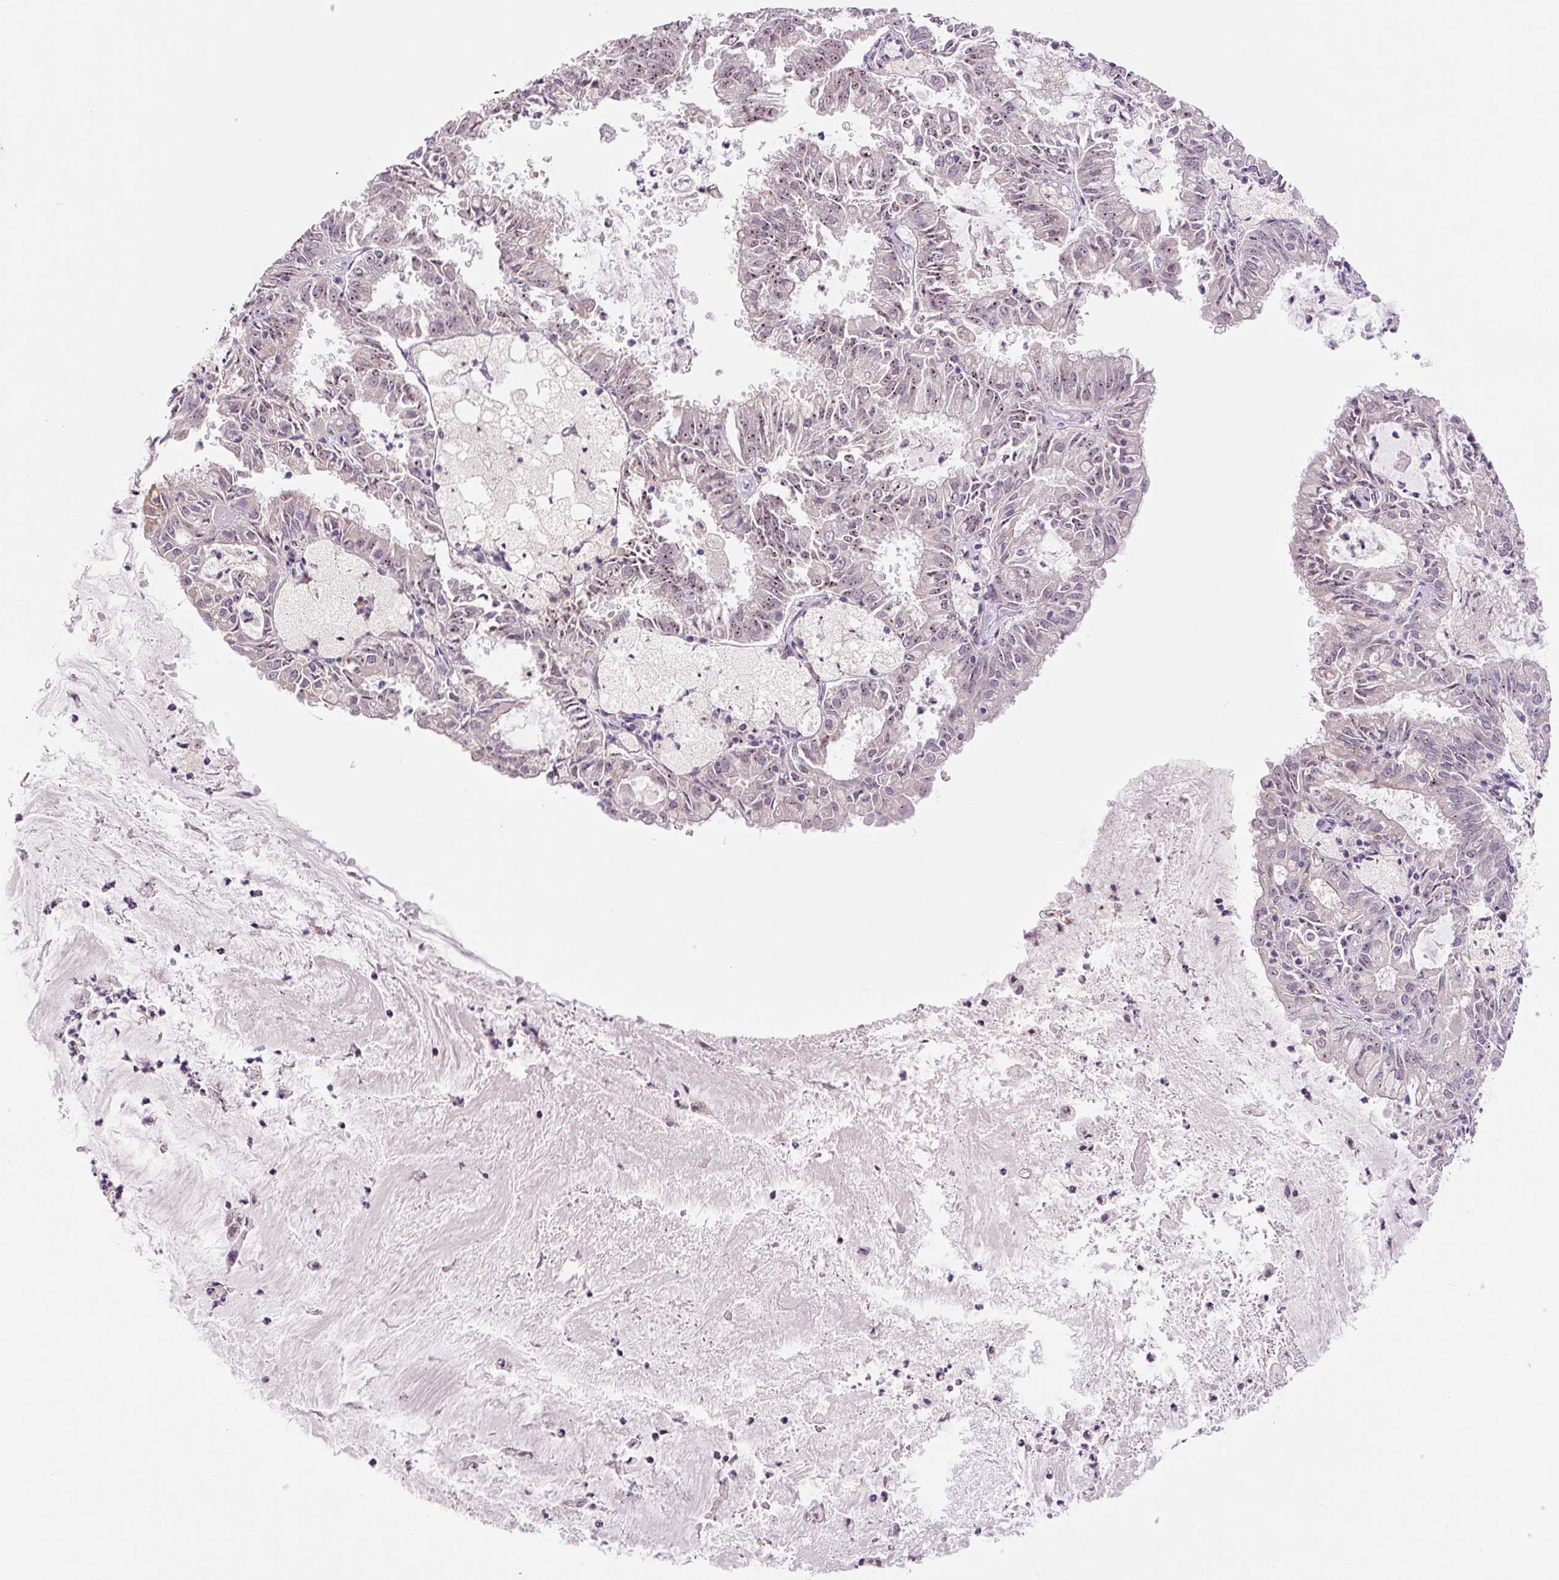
{"staining": {"intensity": "weak", "quantity": "25%-75%", "location": "nuclear"}, "tissue": "endometrial cancer", "cell_type": "Tumor cells", "image_type": "cancer", "snomed": [{"axis": "morphology", "description": "Adenocarcinoma, NOS"}, {"axis": "topography", "description": "Endometrium"}], "caption": "Weak nuclear positivity for a protein is seen in about 25%-75% of tumor cells of endometrial cancer using immunohistochemistry.", "gene": "TMEM151B", "patient": {"sex": "female", "age": 57}}